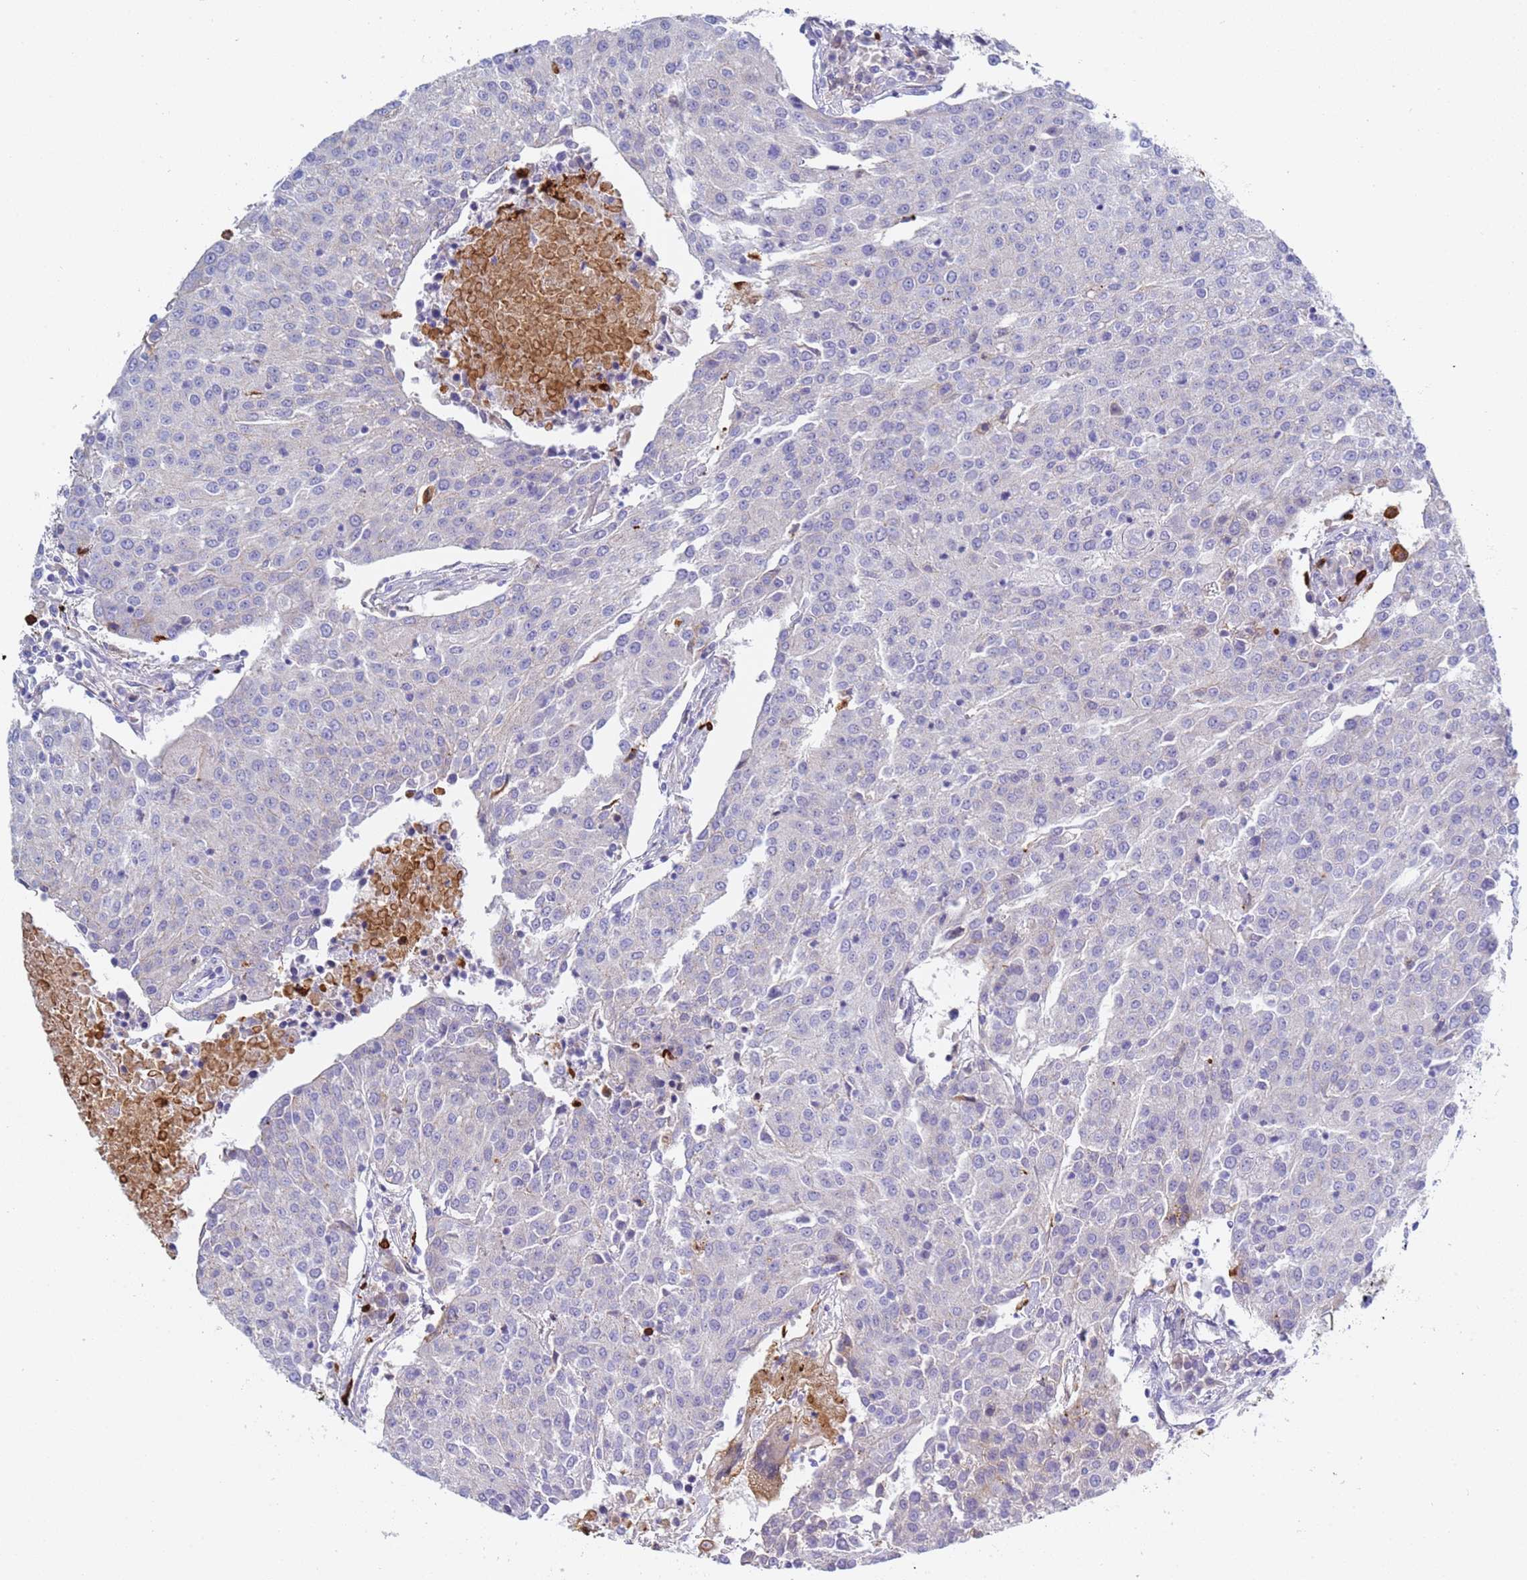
{"staining": {"intensity": "negative", "quantity": "none", "location": "none"}, "tissue": "urothelial cancer", "cell_type": "Tumor cells", "image_type": "cancer", "snomed": [{"axis": "morphology", "description": "Urothelial carcinoma, High grade"}, {"axis": "topography", "description": "Urinary bladder"}], "caption": "Immunohistochemistry histopathology image of human urothelial carcinoma (high-grade) stained for a protein (brown), which reveals no positivity in tumor cells.", "gene": "C4orf46", "patient": {"sex": "female", "age": 85}}